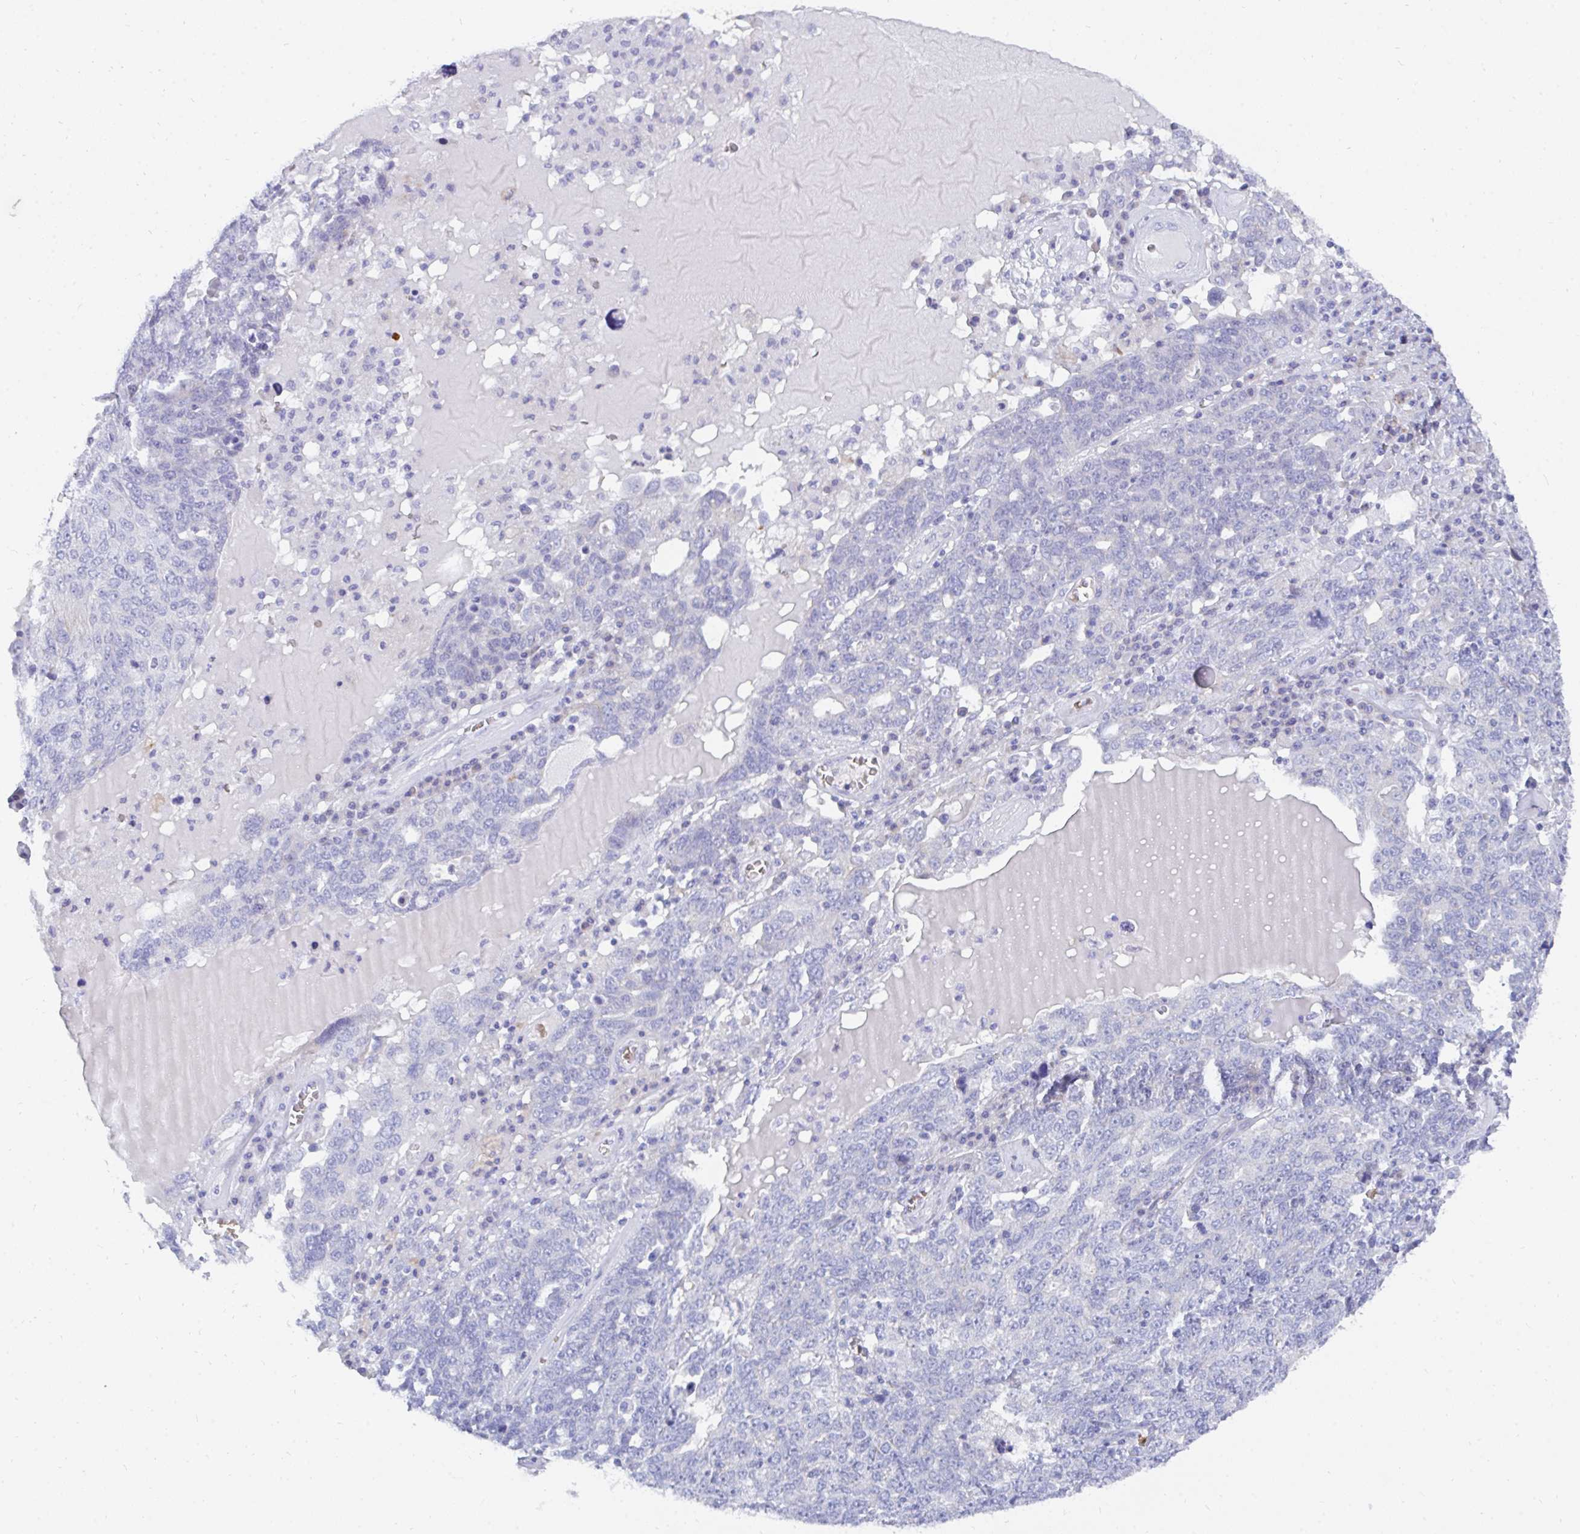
{"staining": {"intensity": "negative", "quantity": "none", "location": "none"}, "tissue": "ovarian cancer", "cell_type": "Tumor cells", "image_type": "cancer", "snomed": [{"axis": "morphology", "description": "Carcinoma, endometroid"}, {"axis": "topography", "description": "Ovary"}], "caption": "Immunohistochemistry (IHC) of ovarian cancer reveals no expression in tumor cells.", "gene": "MROH2B", "patient": {"sex": "female", "age": 62}}